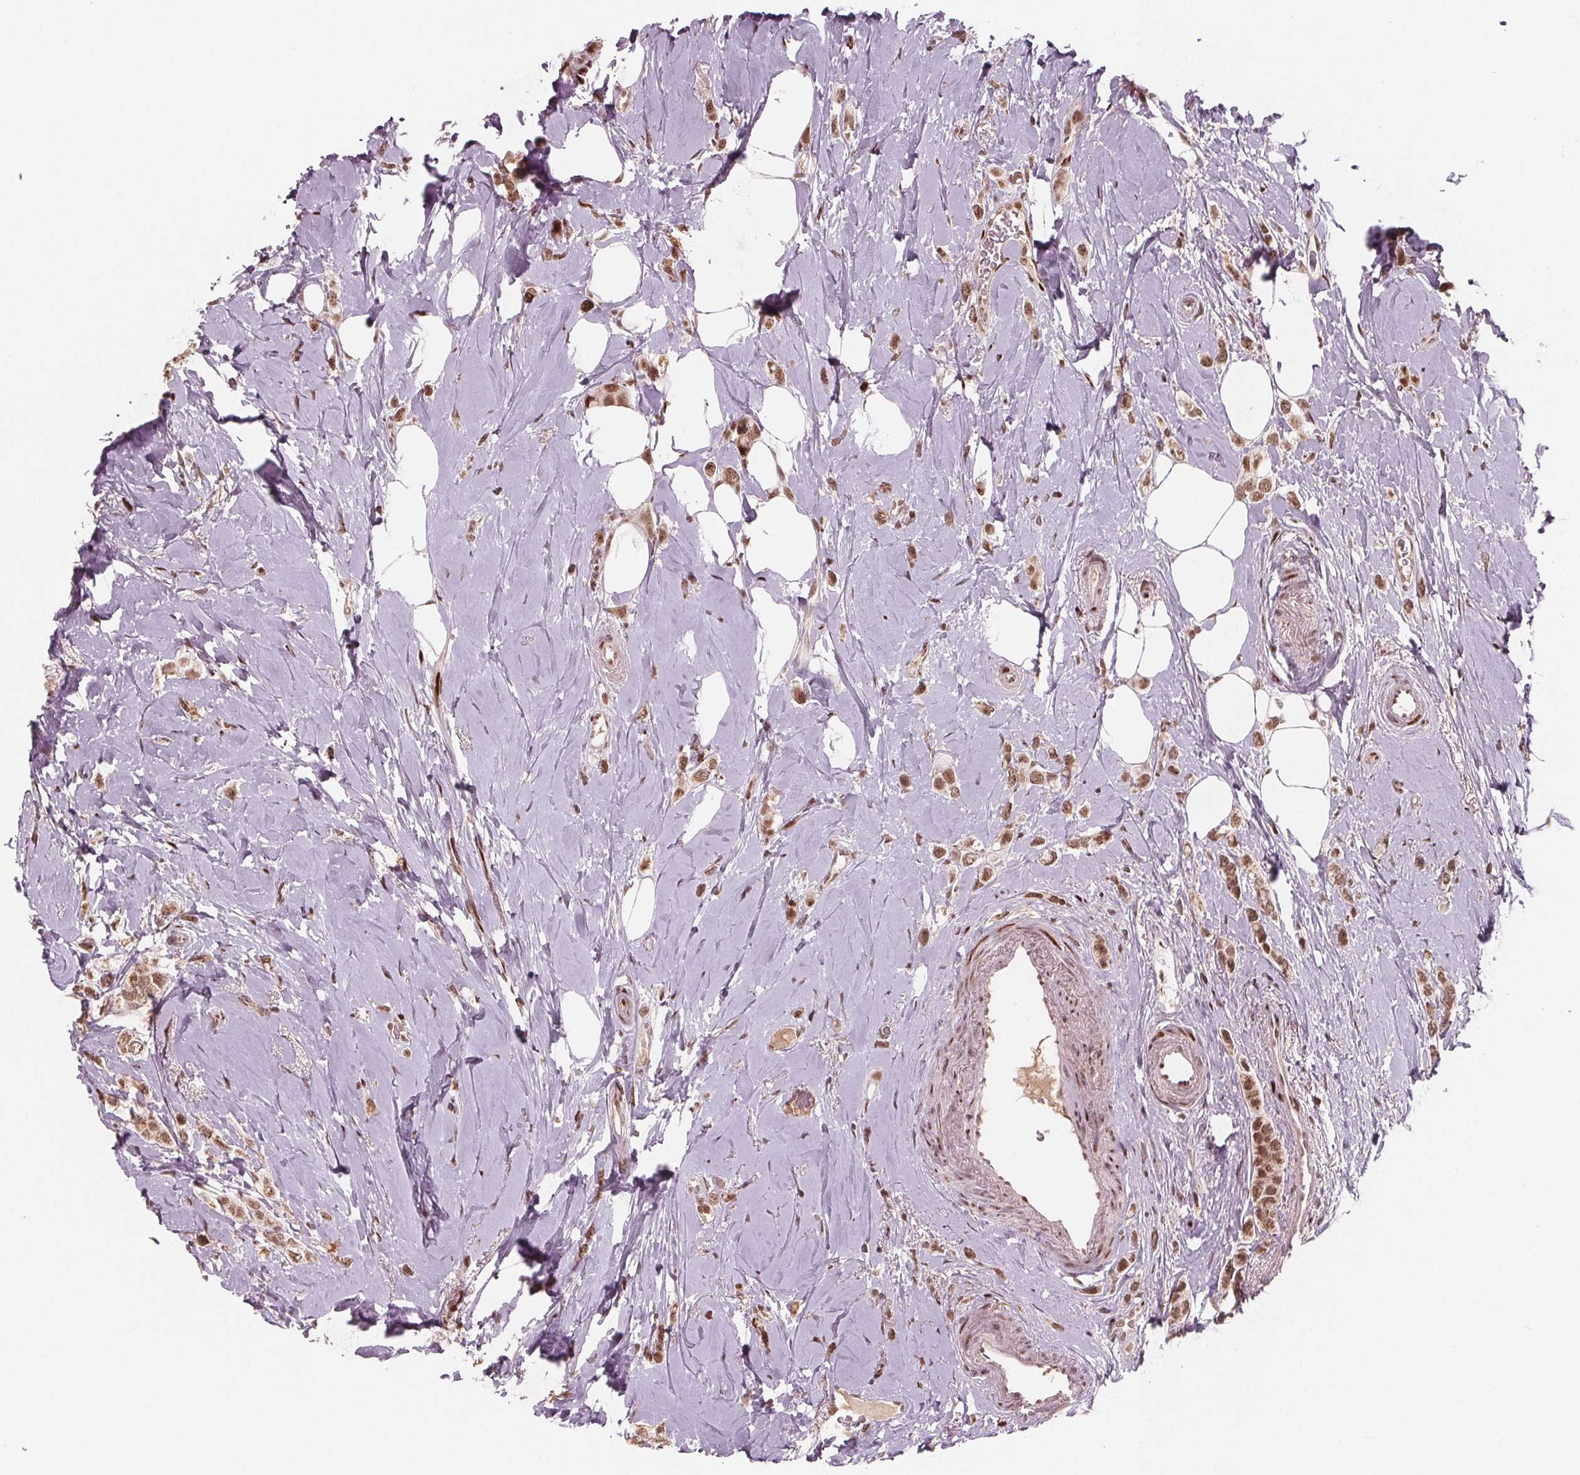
{"staining": {"intensity": "moderate", "quantity": ">75%", "location": "nuclear"}, "tissue": "breast cancer", "cell_type": "Tumor cells", "image_type": "cancer", "snomed": [{"axis": "morphology", "description": "Lobular carcinoma"}, {"axis": "topography", "description": "Breast"}], "caption": "The photomicrograph demonstrates a brown stain indicating the presence of a protein in the nuclear of tumor cells in breast cancer.", "gene": "SNRNP35", "patient": {"sex": "female", "age": 66}}